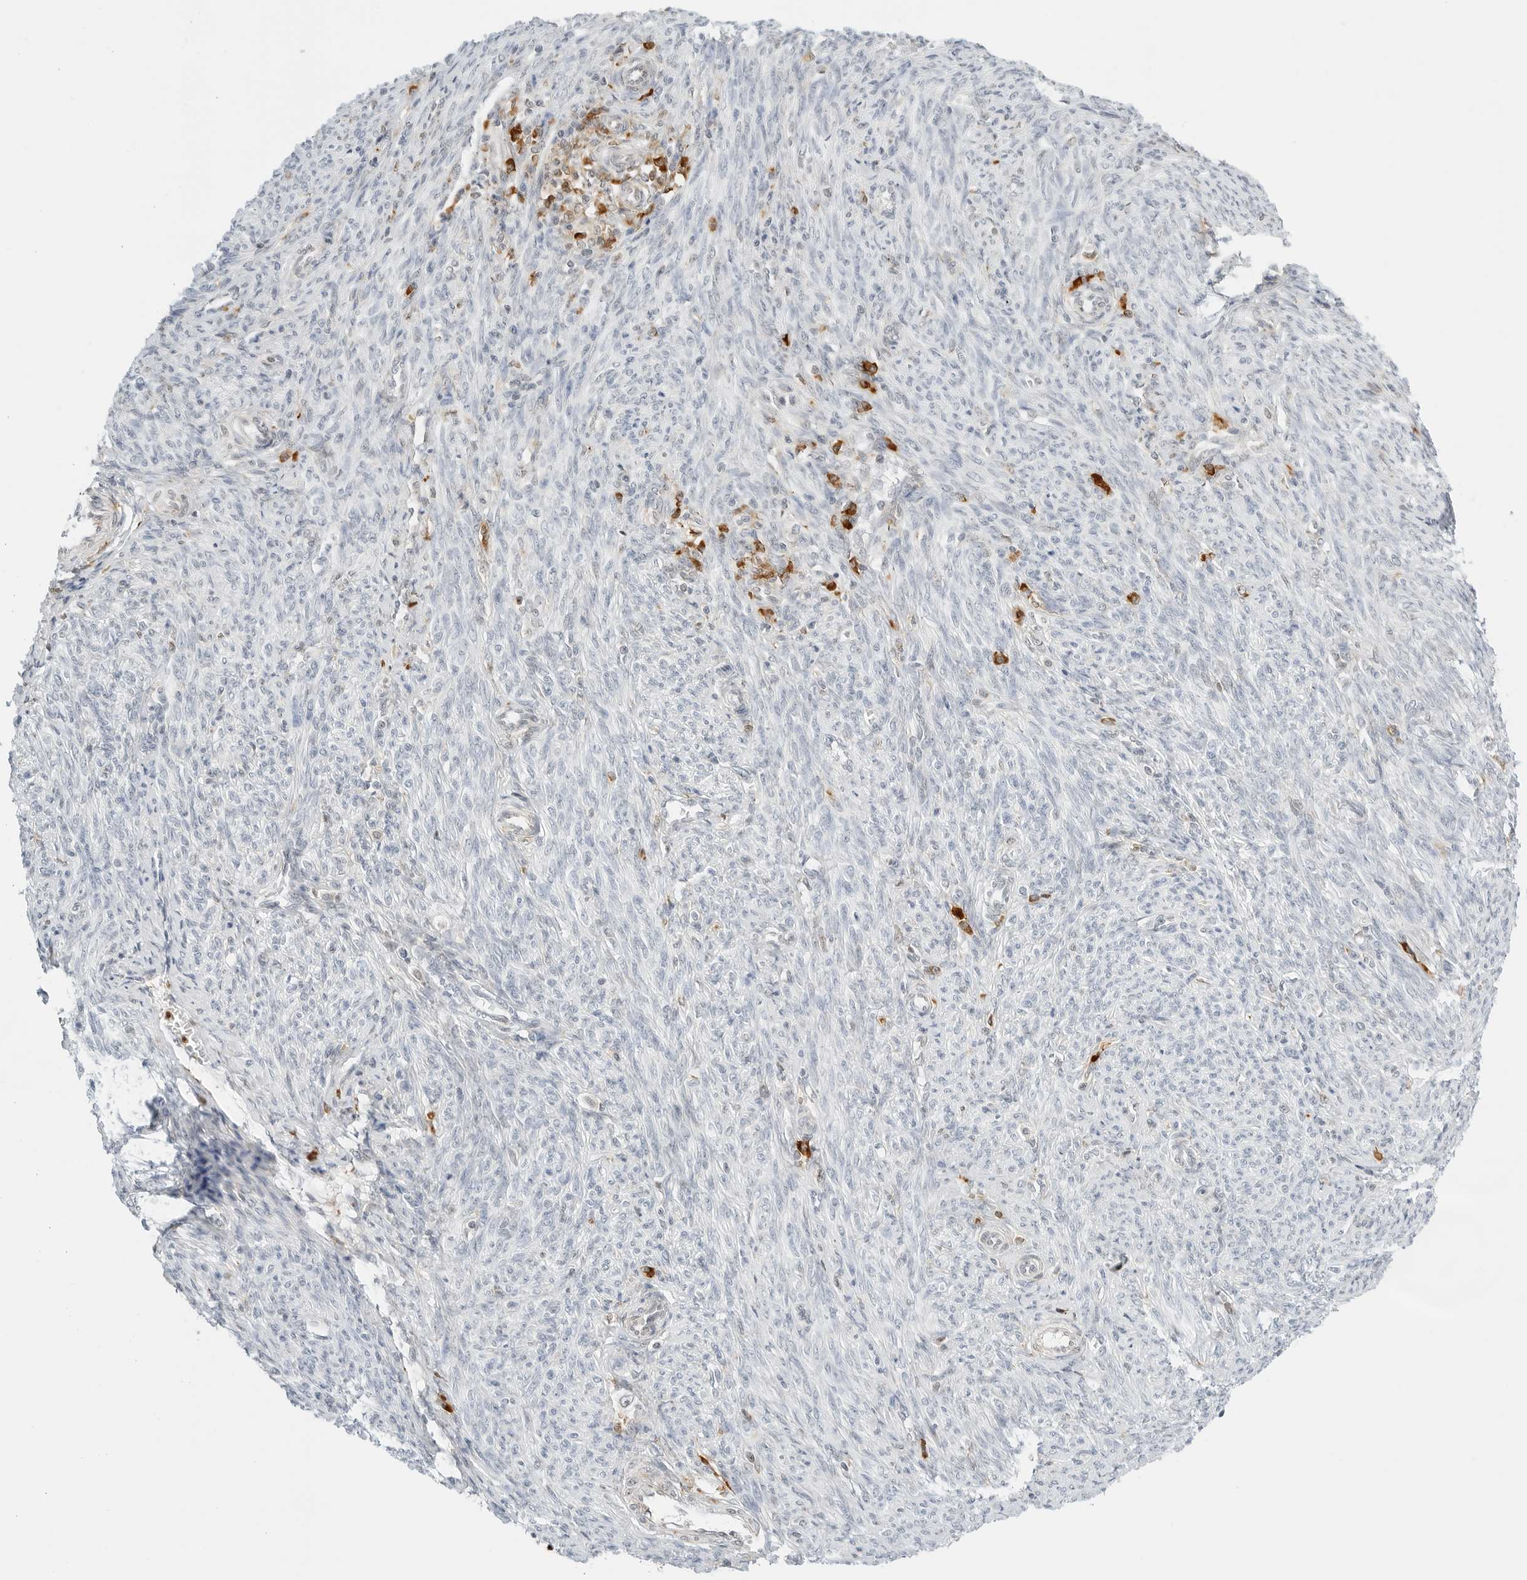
{"staining": {"intensity": "negative", "quantity": "none", "location": "none"}, "tissue": "endometrial cancer", "cell_type": "Tumor cells", "image_type": "cancer", "snomed": [{"axis": "morphology", "description": "Adenocarcinoma, NOS"}, {"axis": "topography", "description": "Uterus"}], "caption": "This is an immunohistochemistry (IHC) image of adenocarcinoma (endometrial). There is no staining in tumor cells.", "gene": "THEM4", "patient": {"sex": "female", "age": 77}}